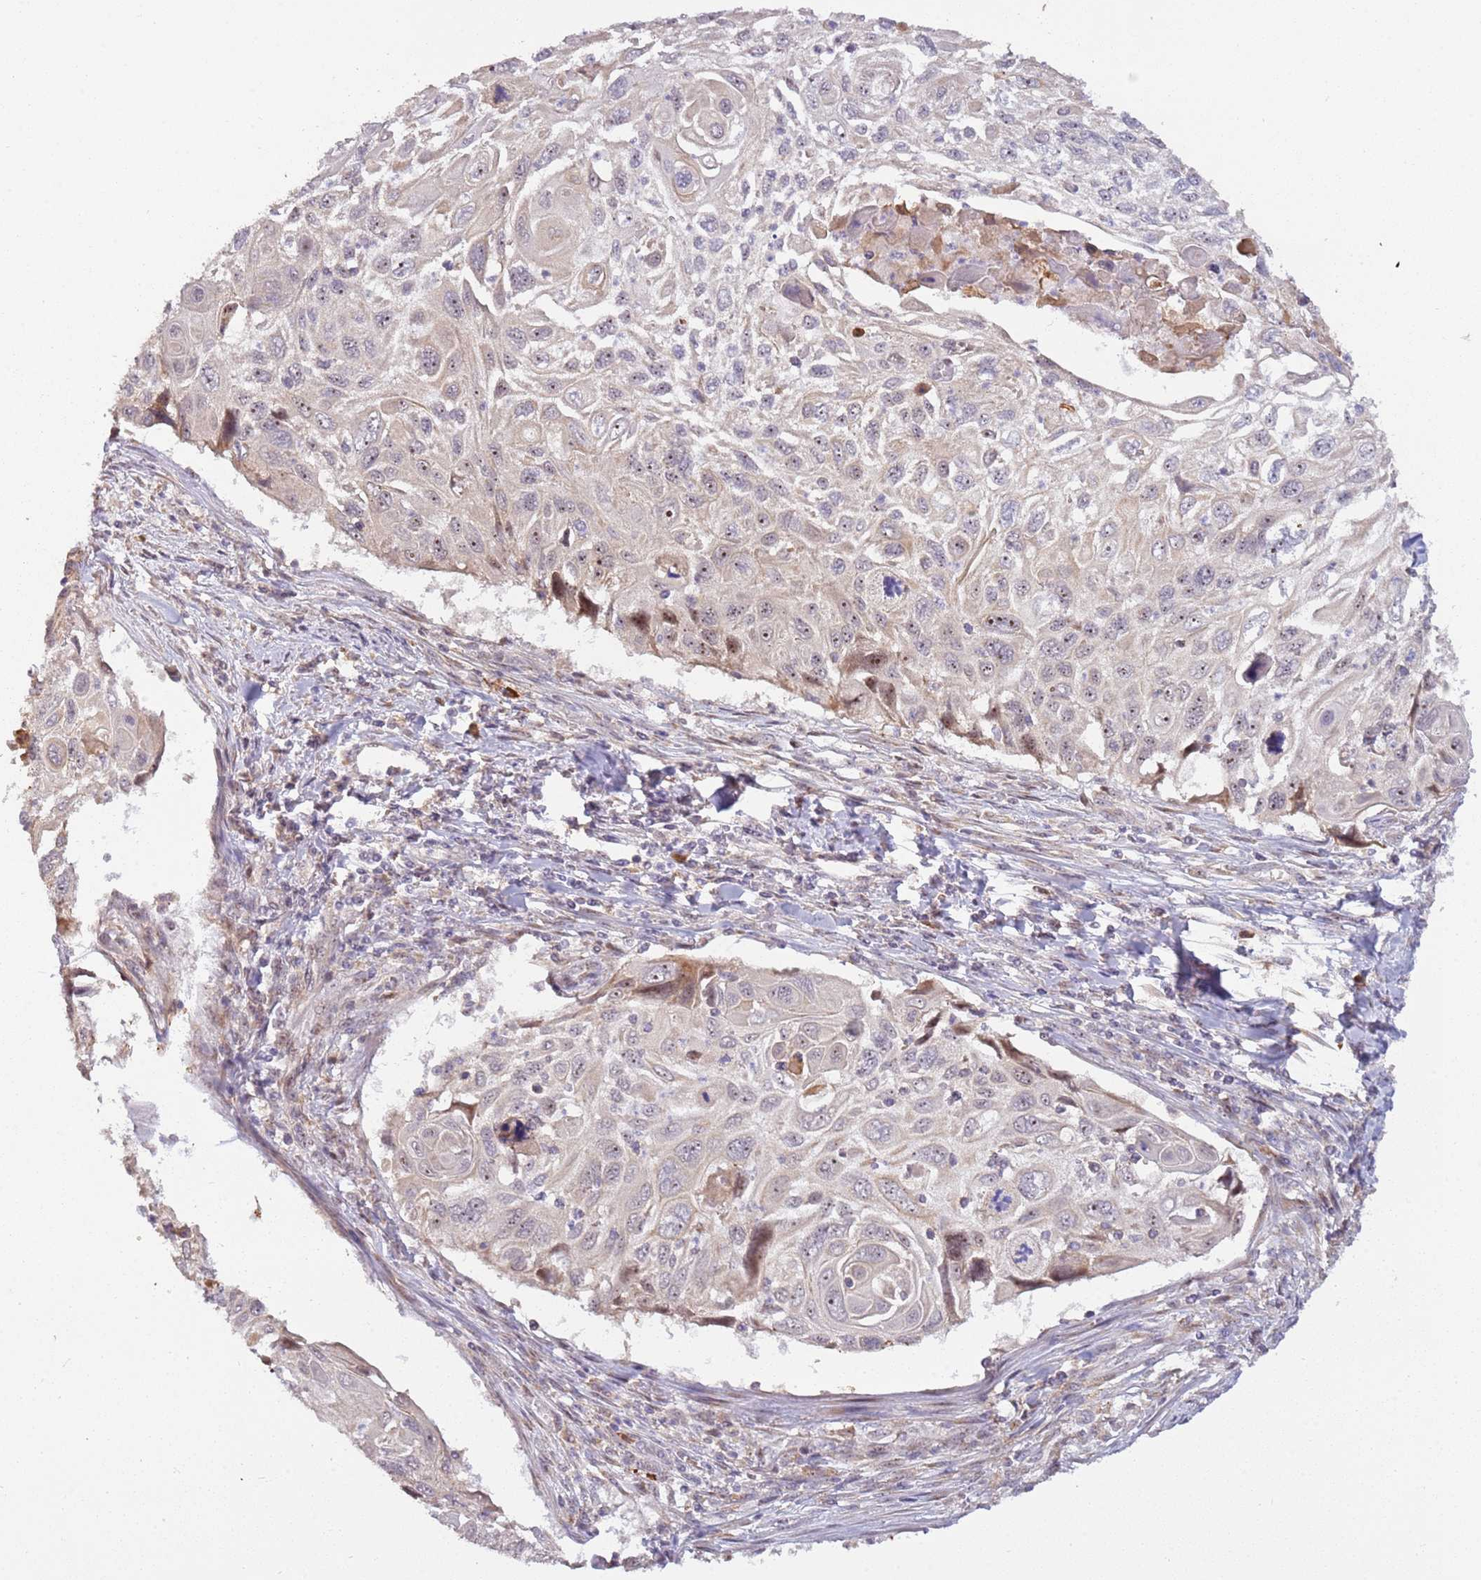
{"staining": {"intensity": "moderate", "quantity": "<25%", "location": "nuclear"}, "tissue": "cervical cancer", "cell_type": "Tumor cells", "image_type": "cancer", "snomed": [{"axis": "morphology", "description": "Squamous cell carcinoma, NOS"}, {"axis": "topography", "description": "Cervix"}], "caption": "Squamous cell carcinoma (cervical) was stained to show a protein in brown. There is low levels of moderate nuclear expression in approximately <25% of tumor cells. Using DAB (3,3'-diaminobenzidine) (brown) and hematoxylin (blue) stains, captured at high magnification using brightfield microscopy.", "gene": "UCMA", "patient": {"sex": "female", "age": 70}}